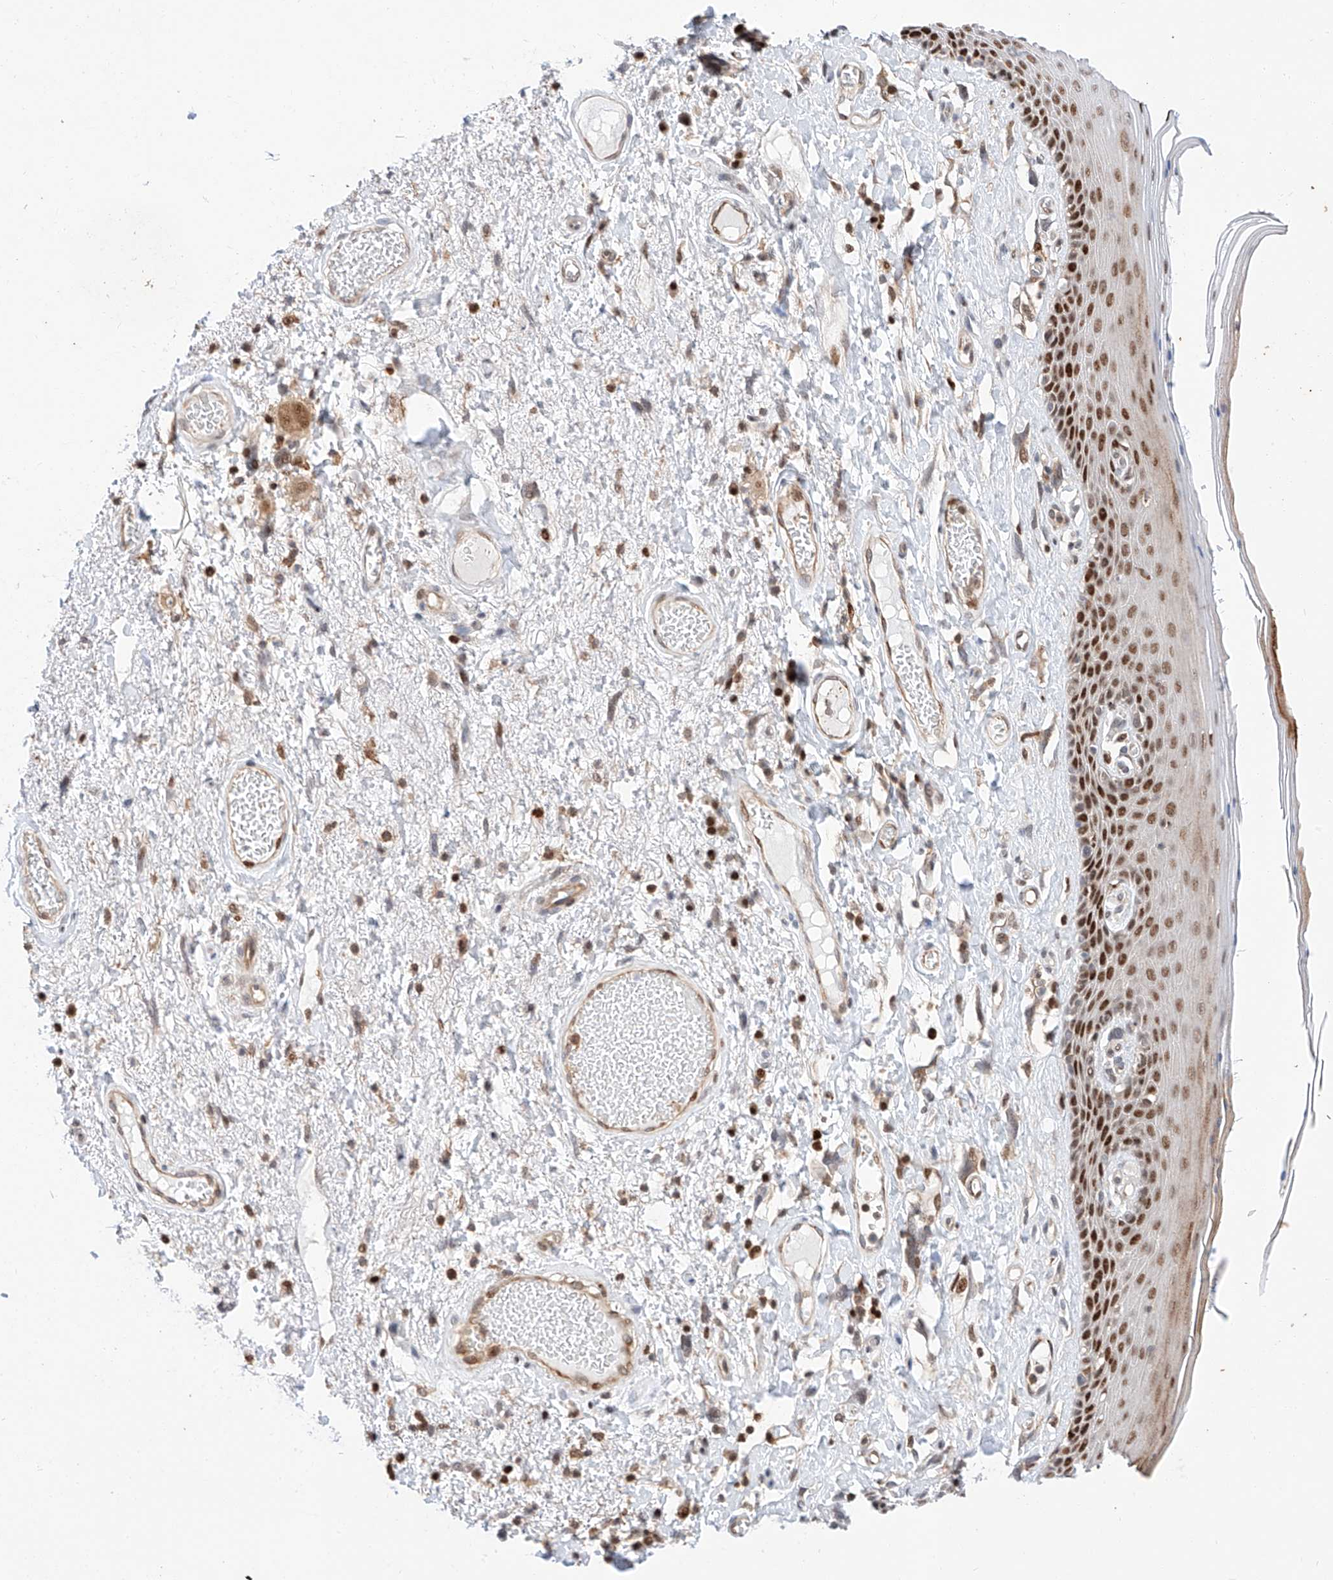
{"staining": {"intensity": "strong", "quantity": ">75%", "location": "nuclear"}, "tissue": "skin", "cell_type": "Epidermal cells", "image_type": "normal", "snomed": [{"axis": "morphology", "description": "Normal tissue, NOS"}, {"axis": "topography", "description": "Anal"}], "caption": "Skin stained with a brown dye demonstrates strong nuclear positive staining in about >75% of epidermal cells.", "gene": "HDAC9", "patient": {"sex": "male", "age": 69}}